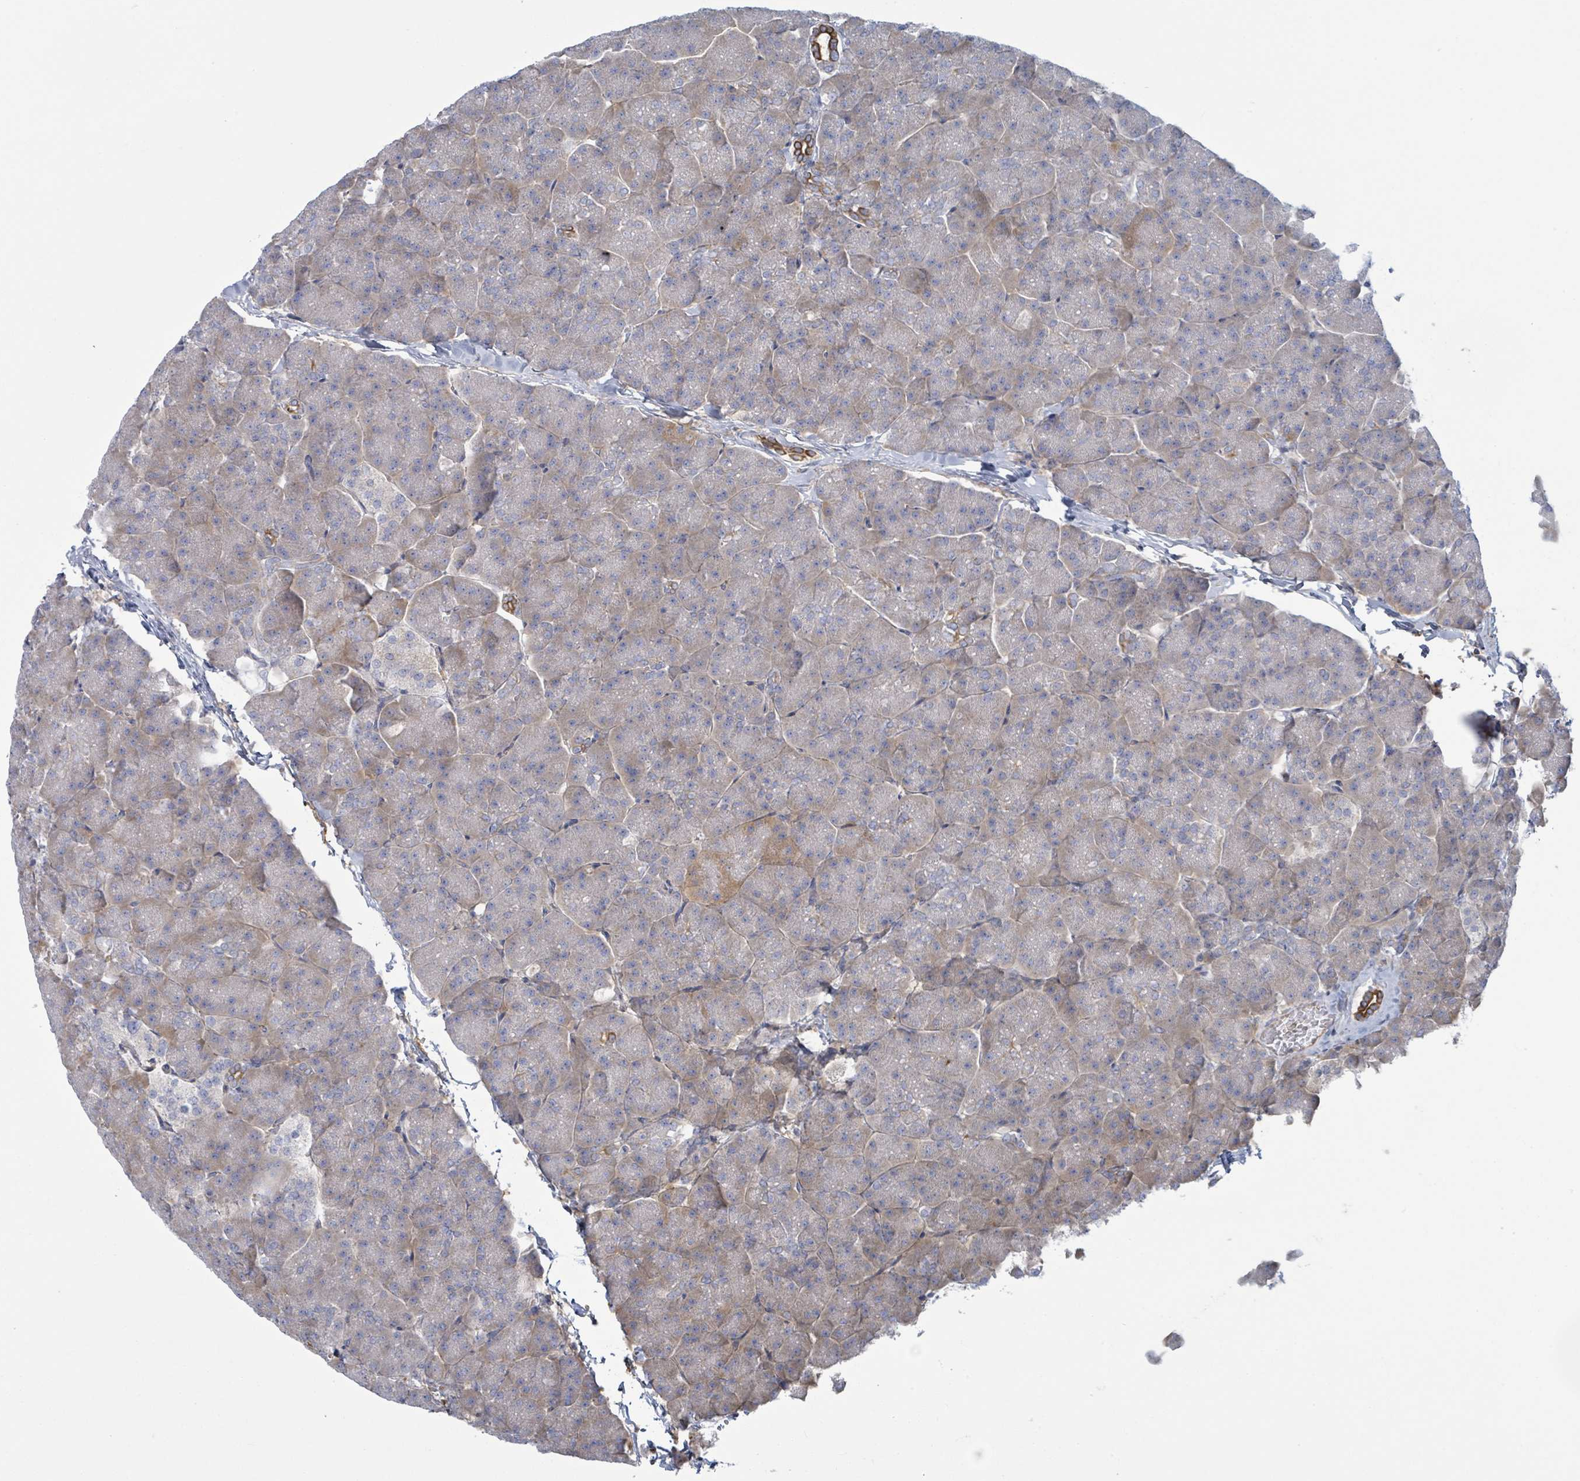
{"staining": {"intensity": "moderate", "quantity": "25%-75%", "location": "cytoplasmic/membranous"}, "tissue": "pancreas", "cell_type": "Exocrine glandular cells", "image_type": "normal", "snomed": [{"axis": "morphology", "description": "Normal tissue, NOS"}, {"axis": "topography", "description": "Pancreas"}, {"axis": "topography", "description": "Peripheral nerve tissue"}], "caption": "This histopathology image displays benign pancreas stained with IHC to label a protein in brown. The cytoplasmic/membranous of exocrine glandular cells show moderate positivity for the protein. Nuclei are counter-stained blue.", "gene": "COL13A1", "patient": {"sex": "male", "age": 54}}